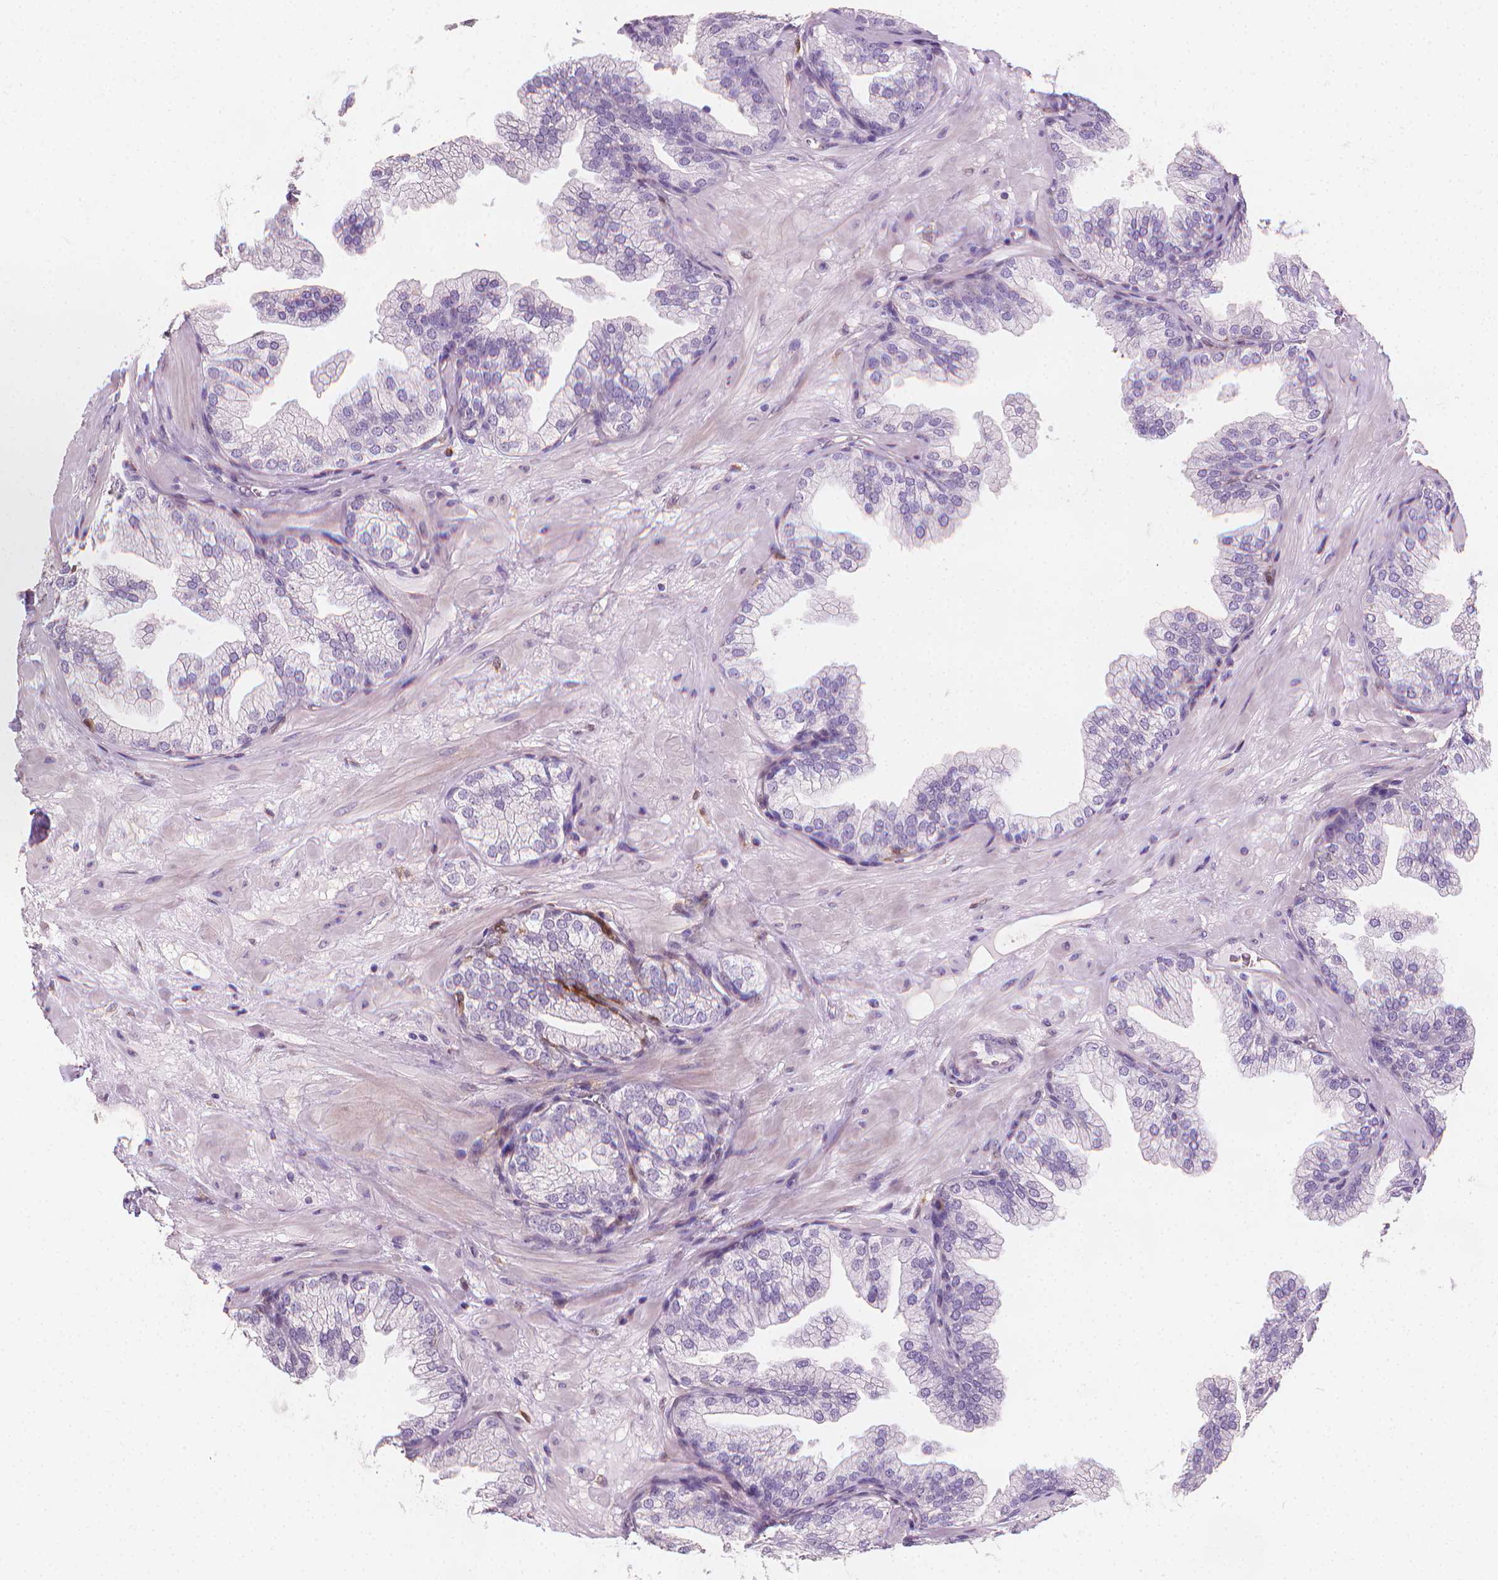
{"staining": {"intensity": "moderate", "quantity": "<25%", "location": "cytoplasmic/membranous,nuclear"}, "tissue": "prostate", "cell_type": "Glandular cells", "image_type": "normal", "snomed": [{"axis": "morphology", "description": "Normal tissue, NOS"}, {"axis": "topography", "description": "Prostate"}], "caption": "DAB (3,3'-diaminobenzidine) immunohistochemical staining of unremarkable prostate displays moderate cytoplasmic/membranous,nuclear protein expression in approximately <25% of glandular cells. The staining was performed using DAB to visualize the protein expression in brown, while the nuclei were stained in blue with hematoxylin (Magnification: 20x).", "gene": "TNFAIP2", "patient": {"sex": "male", "age": 37}}